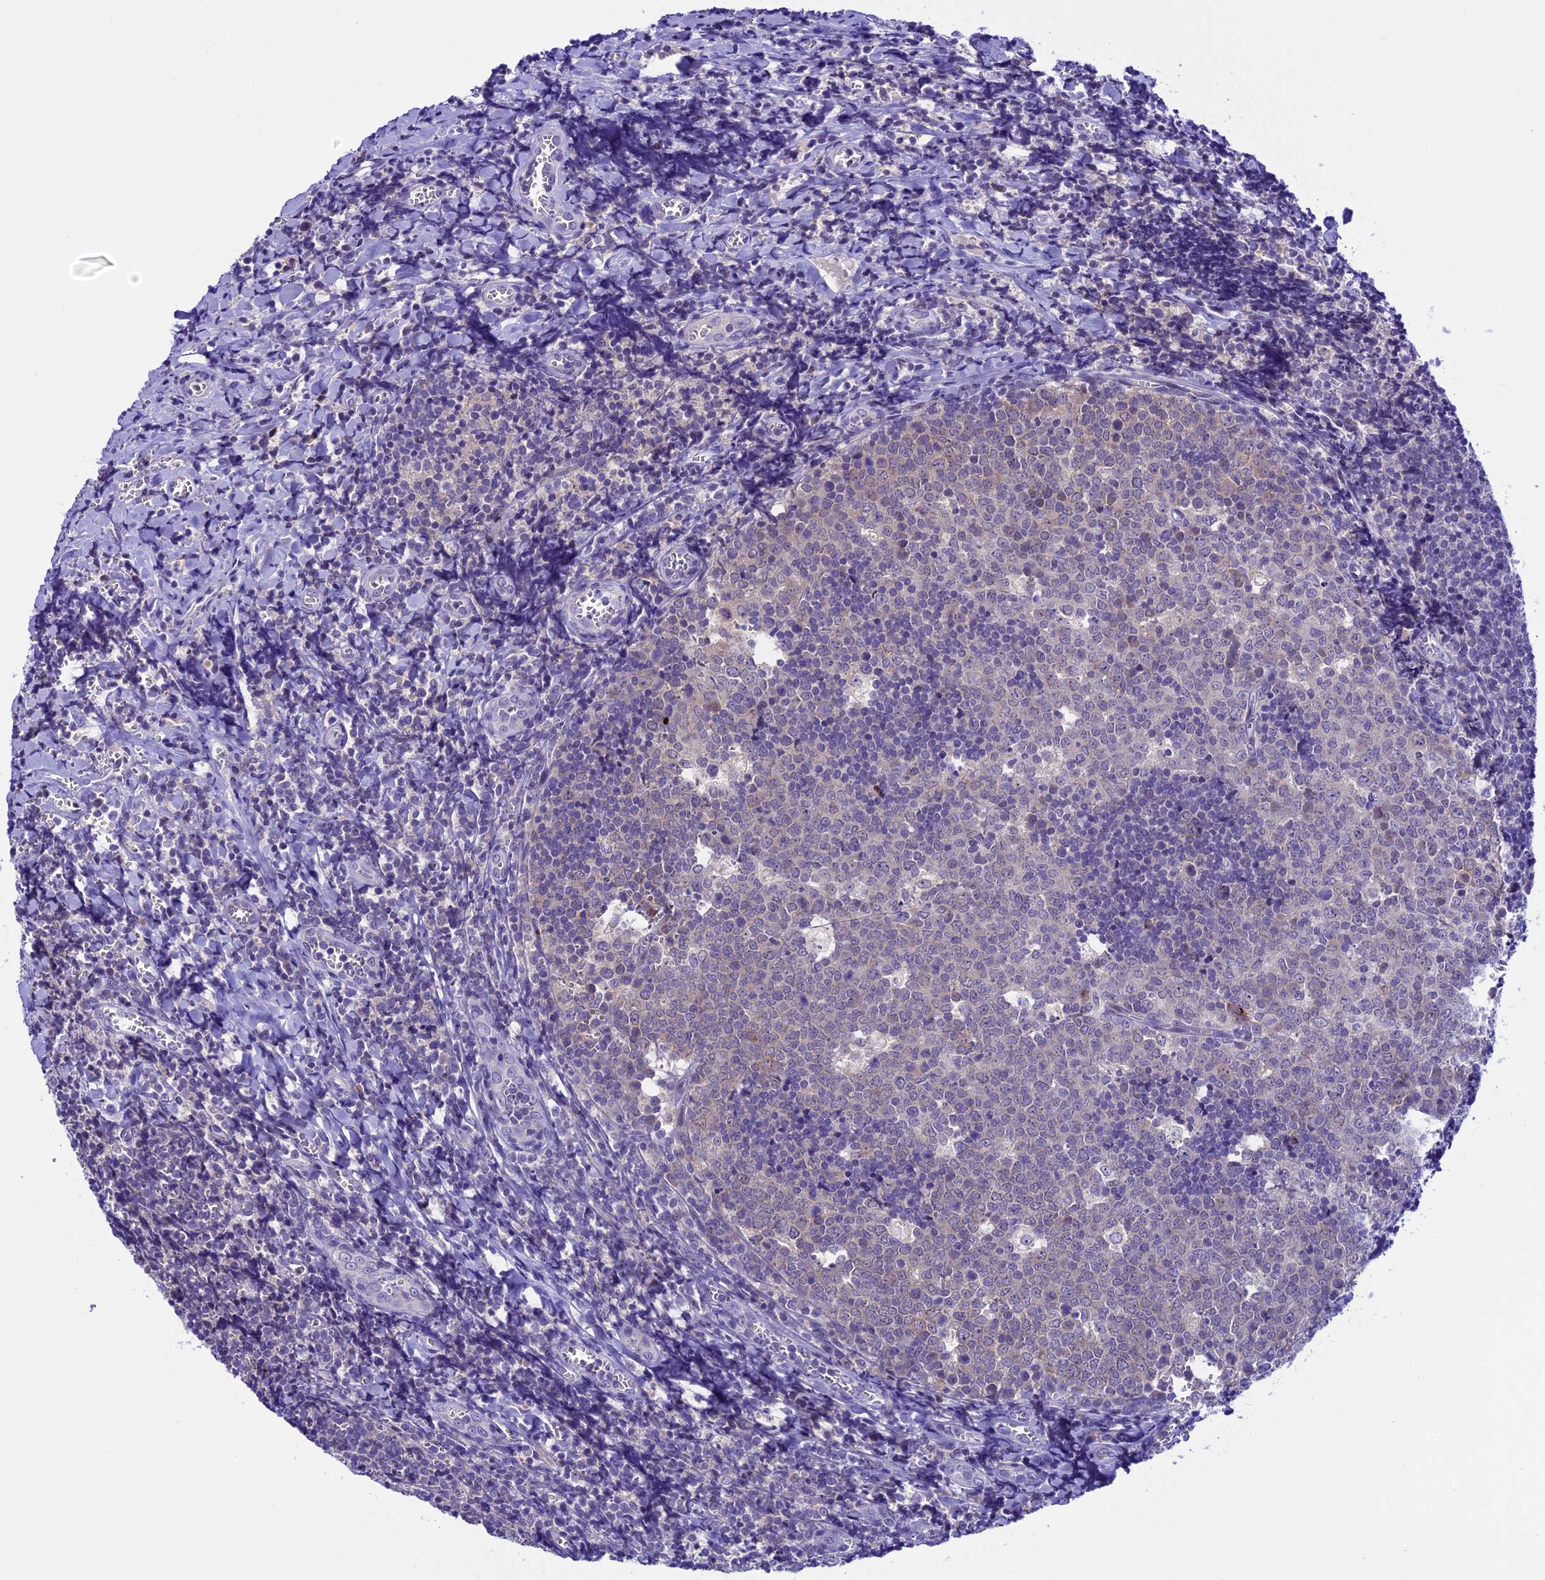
{"staining": {"intensity": "weak", "quantity": "25%-75%", "location": "cytoplasmic/membranous"}, "tissue": "tonsil", "cell_type": "Germinal center cells", "image_type": "normal", "snomed": [{"axis": "morphology", "description": "Normal tissue, NOS"}, {"axis": "topography", "description": "Tonsil"}], "caption": "Immunohistochemical staining of unremarkable human tonsil shows 25%-75% levels of weak cytoplasmic/membranous protein positivity in approximately 25%-75% of germinal center cells. (IHC, brightfield microscopy, high magnification).", "gene": "XKR7", "patient": {"sex": "male", "age": 27}}